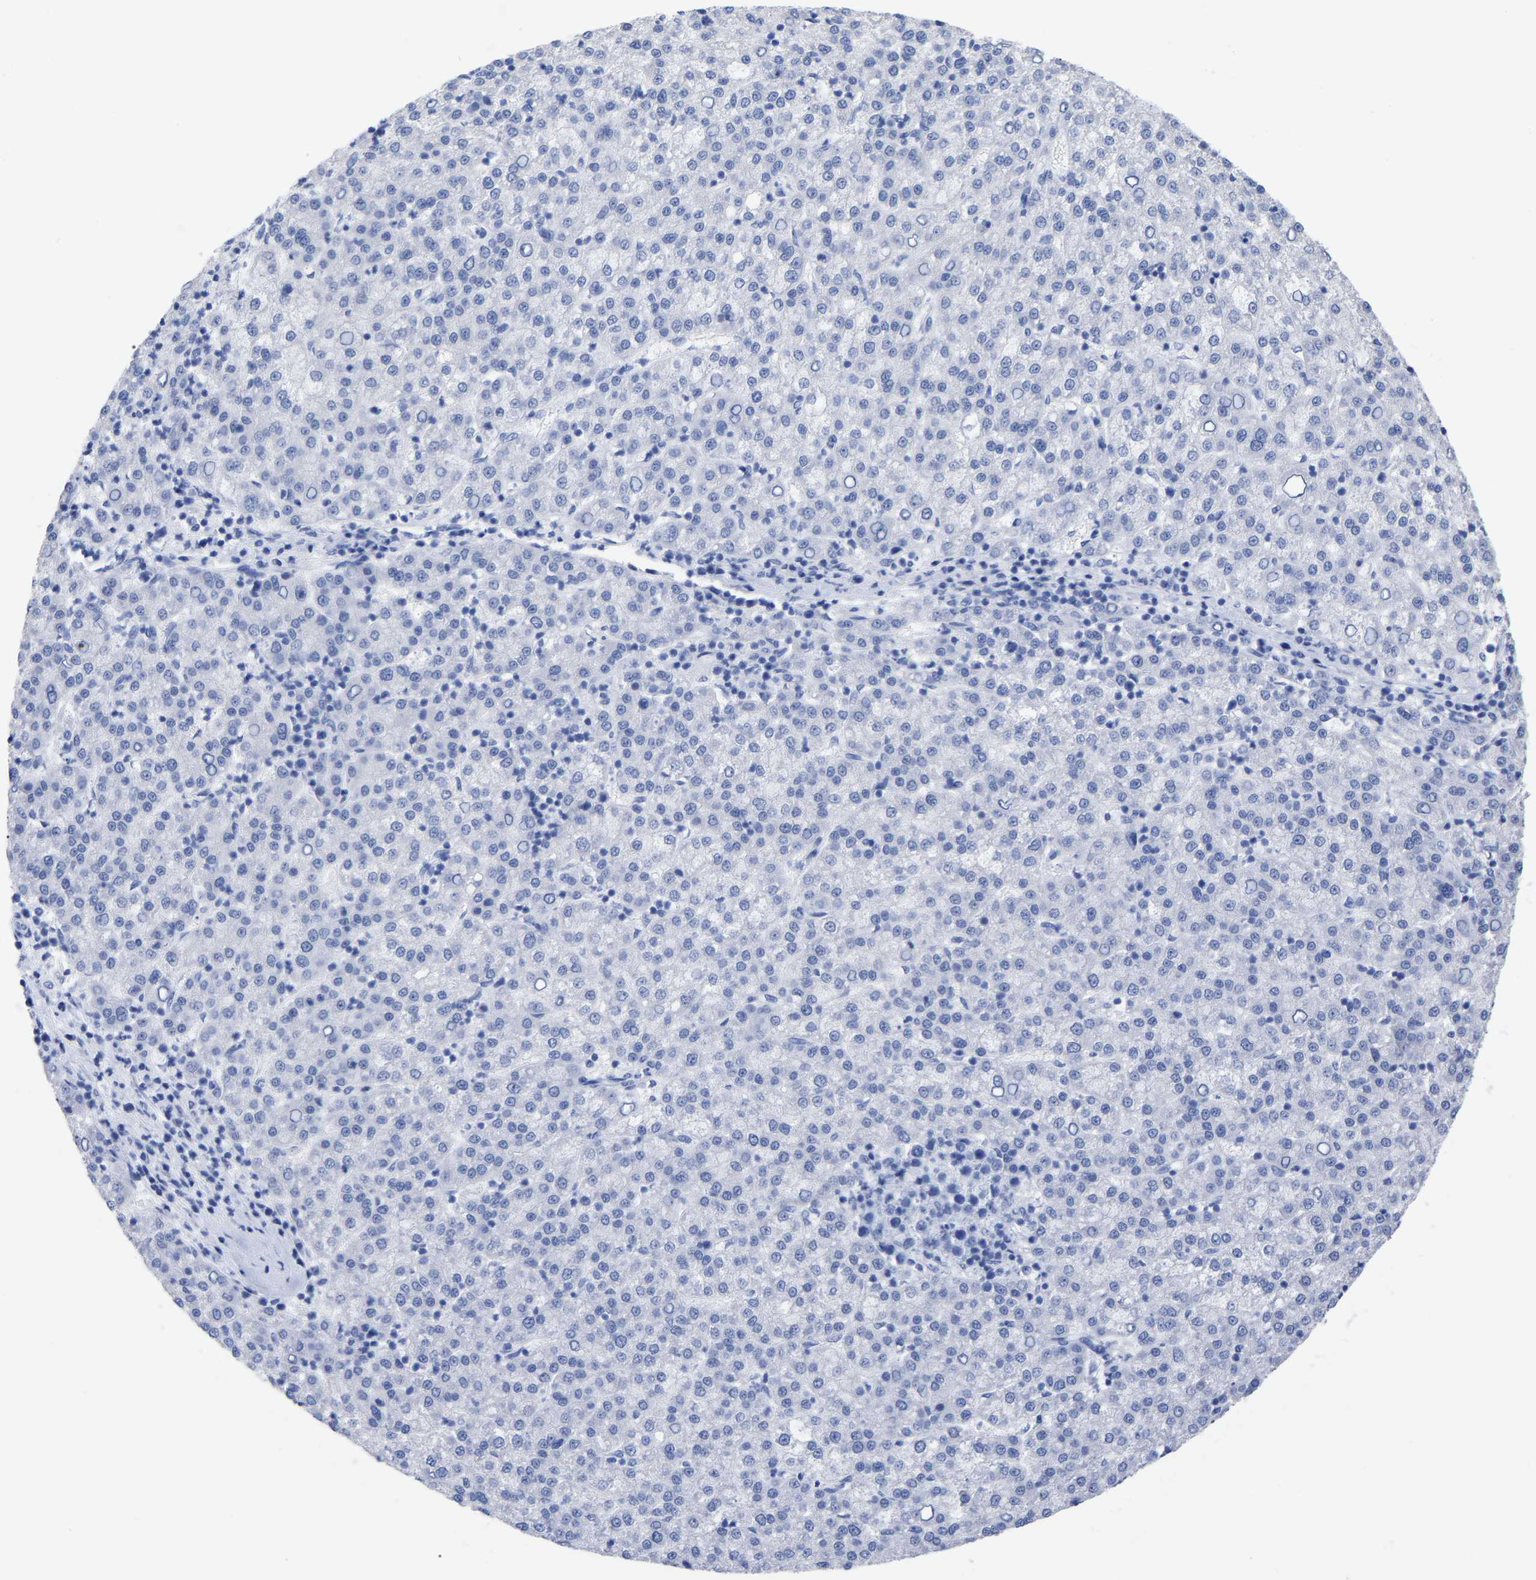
{"staining": {"intensity": "negative", "quantity": "none", "location": "none"}, "tissue": "liver cancer", "cell_type": "Tumor cells", "image_type": "cancer", "snomed": [{"axis": "morphology", "description": "Carcinoma, Hepatocellular, NOS"}, {"axis": "topography", "description": "Liver"}], "caption": "Tumor cells are negative for brown protein staining in liver hepatocellular carcinoma. Nuclei are stained in blue.", "gene": "HAPLN1", "patient": {"sex": "female", "age": 58}}